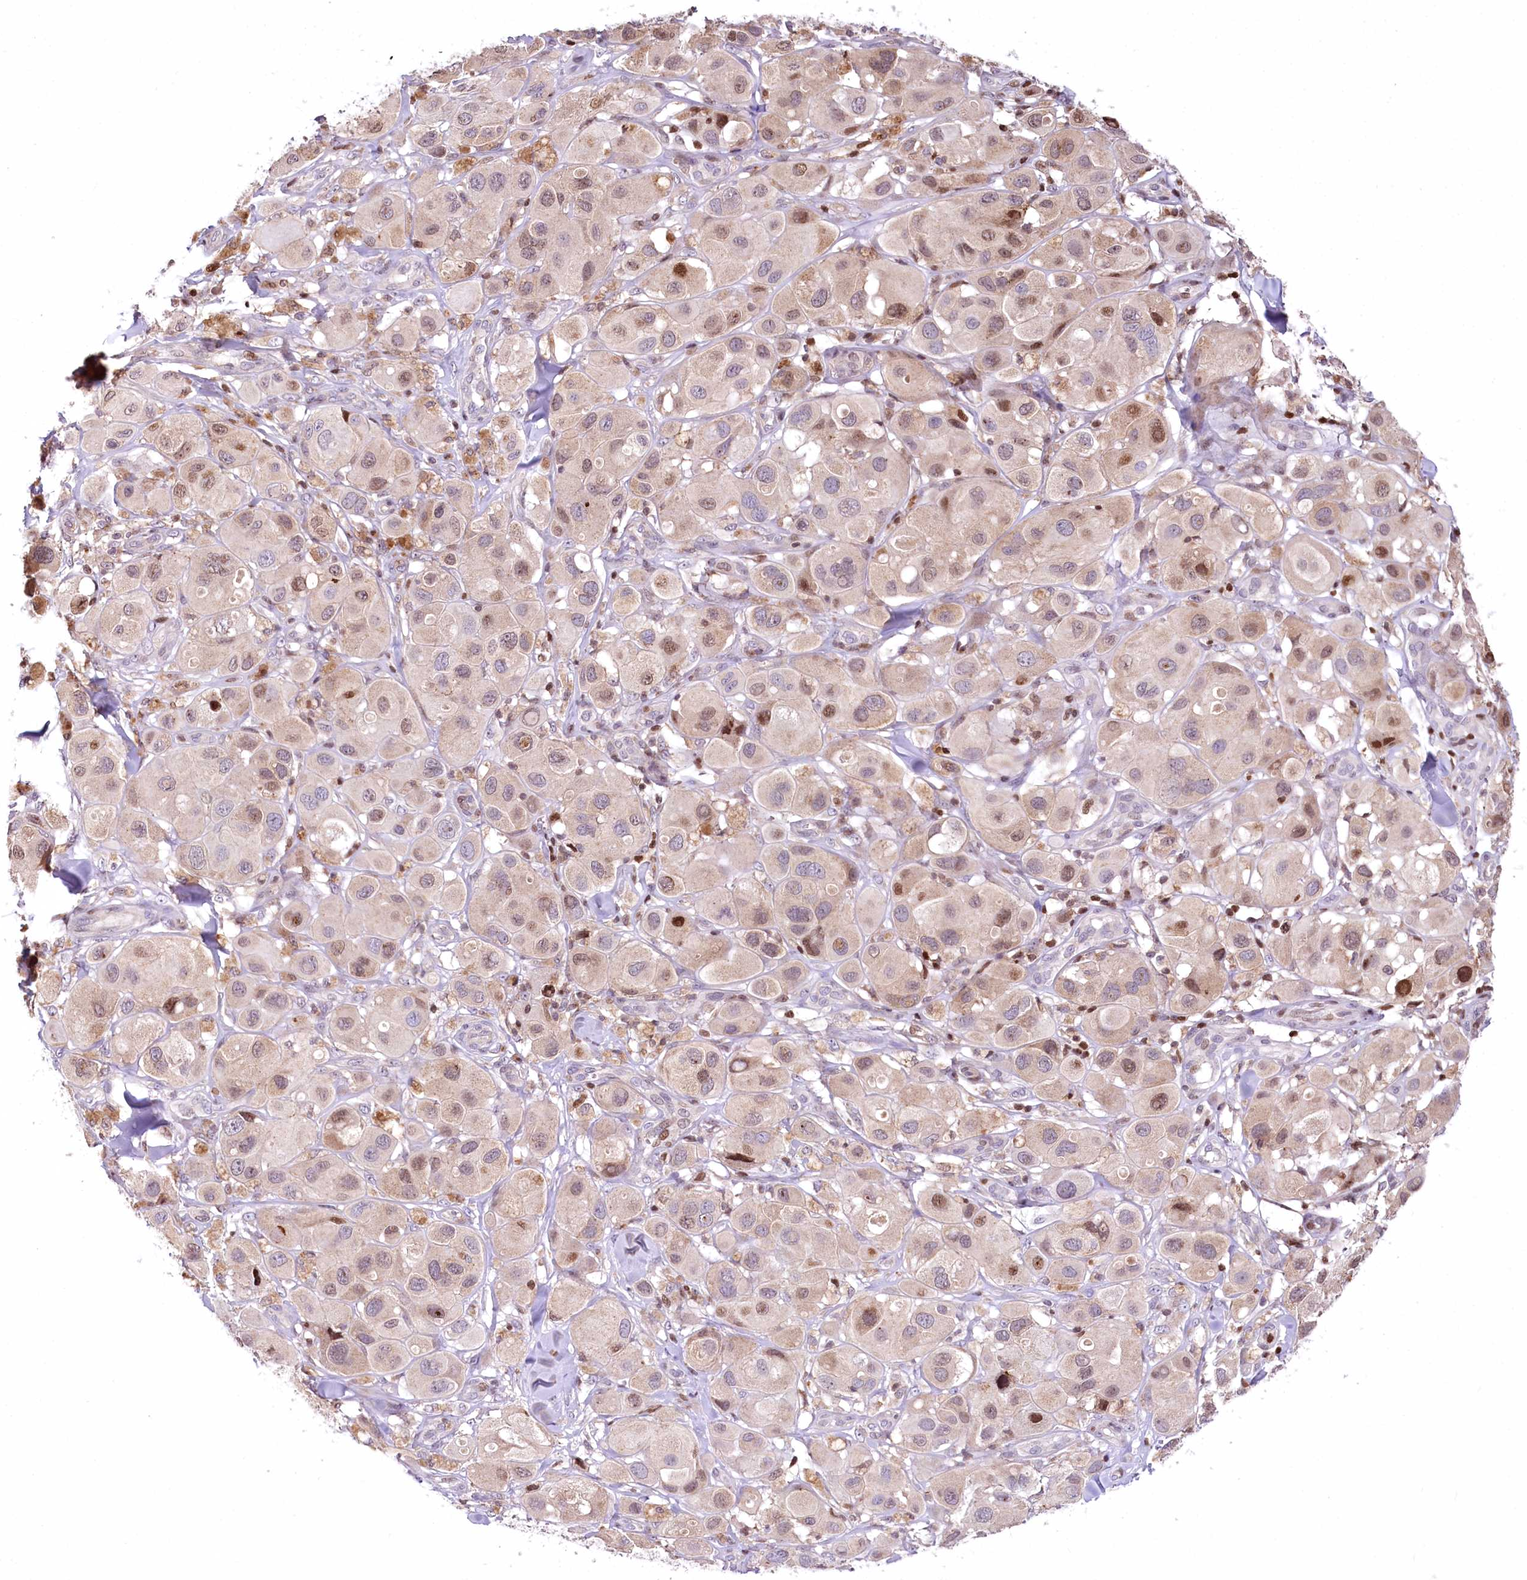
{"staining": {"intensity": "weak", "quantity": "25%-75%", "location": "cytoplasmic/membranous,nuclear"}, "tissue": "melanoma", "cell_type": "Tumor cells", "image_type": "cancer", "snomed": [{"axis": "morphology", "description": "Malignant melanoma, Metastatic site"}, {"axis": "topography", "description": "Skin"}], "caption": "Malignant melanoma (metastatic site) stained with a protein marker demonstrates weak staining in tumor cells.", "gene": "ZFYVE27", "patient": {"sex": "male", "age": 41}}